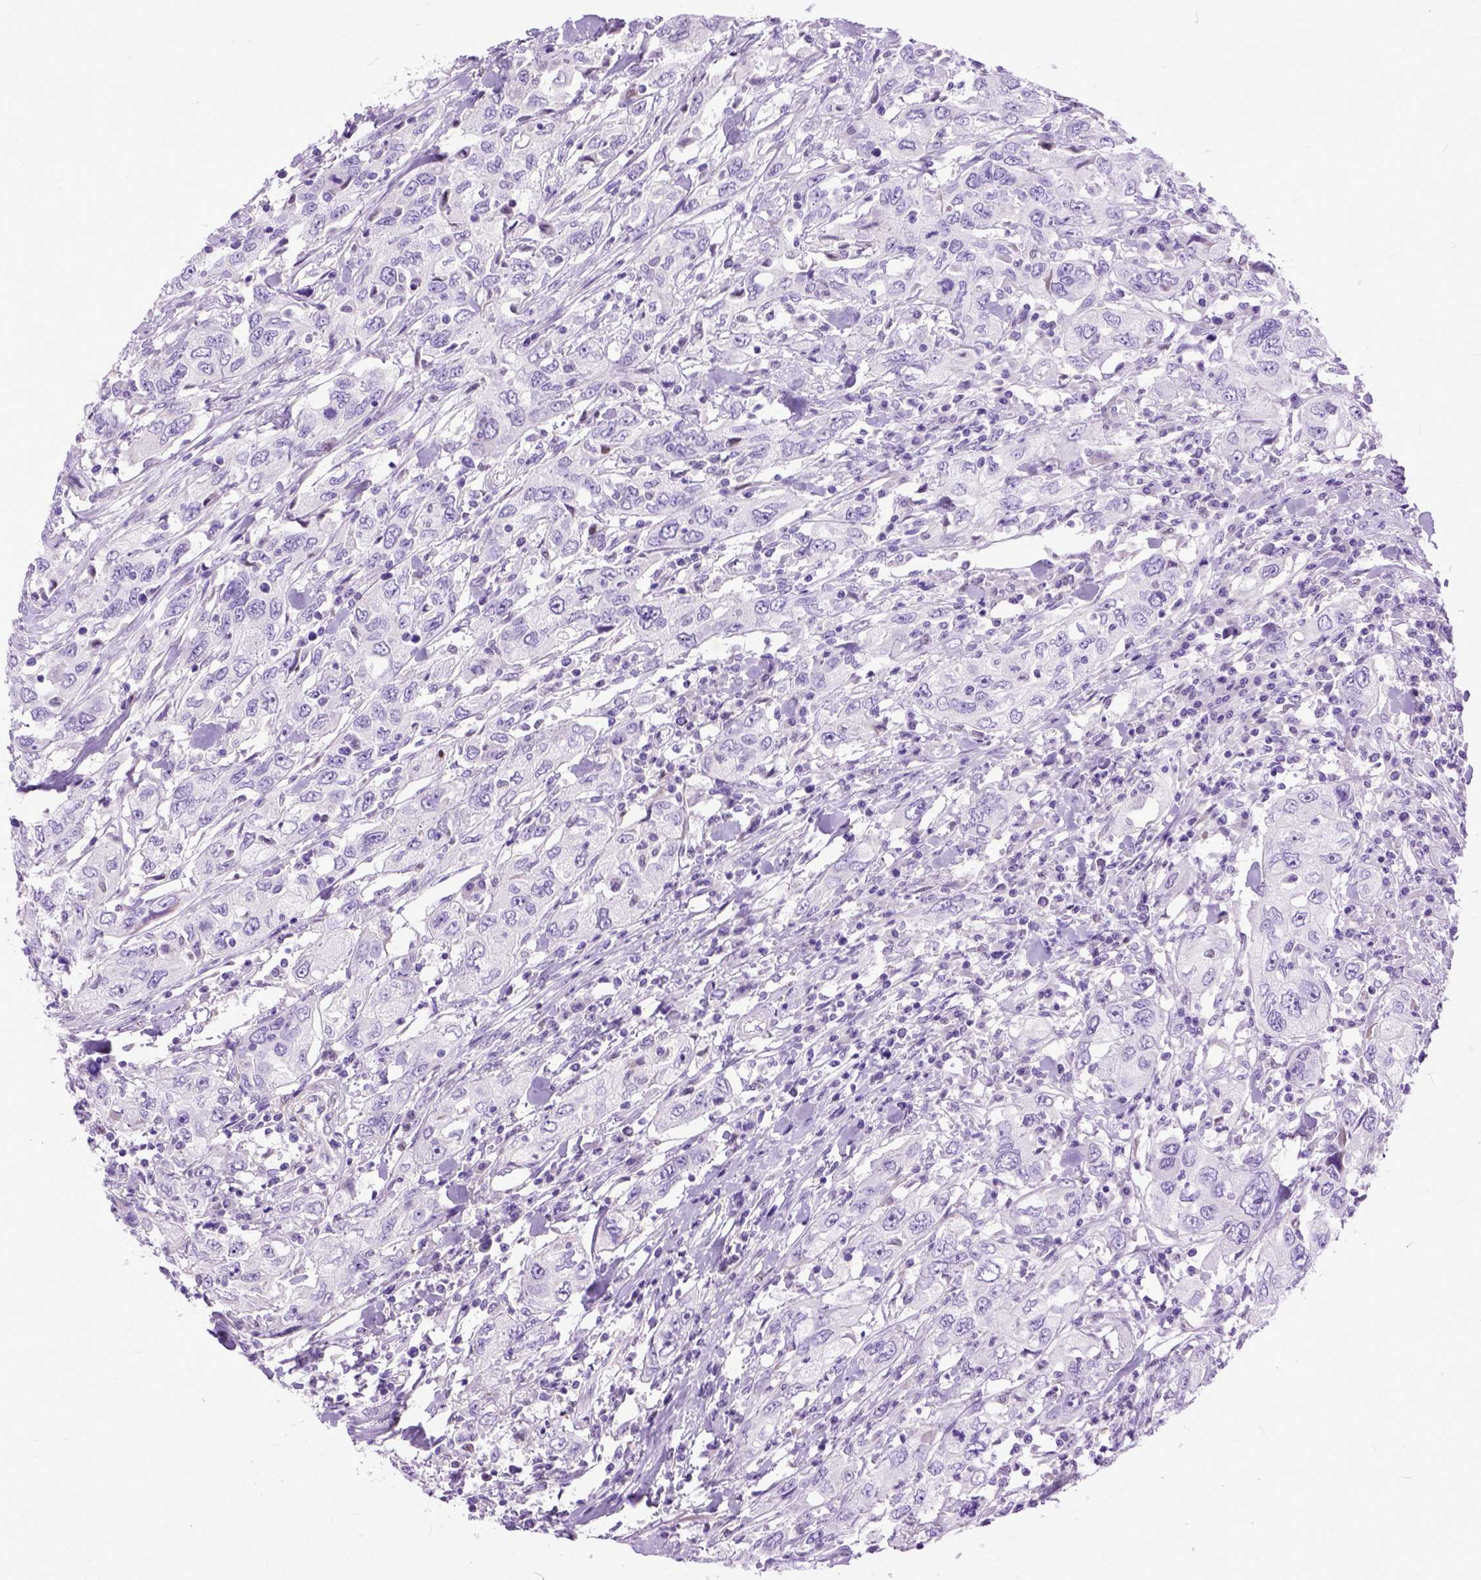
{"staining": {"intensity": "negative", "quantity": "none", "location": "none"}, "tissue": "urothelial cancer", "cell_type": "Tumor cells", "image_type": "cancer", "snomed": [{"axis": "morphology", "description": "Urothelial carcinoma, High grade"}, {"axis": "topography", "description": "Urinary bladder"}], "caption": "The micrograph reveals no staining of tumor cells in urothelial cancer. (DAB (3,3'-diaminobenzidine) IHC with hematoxylin counter stain).", "gene": "CRB1", "patient": {"sex": "male", "age": 76}}